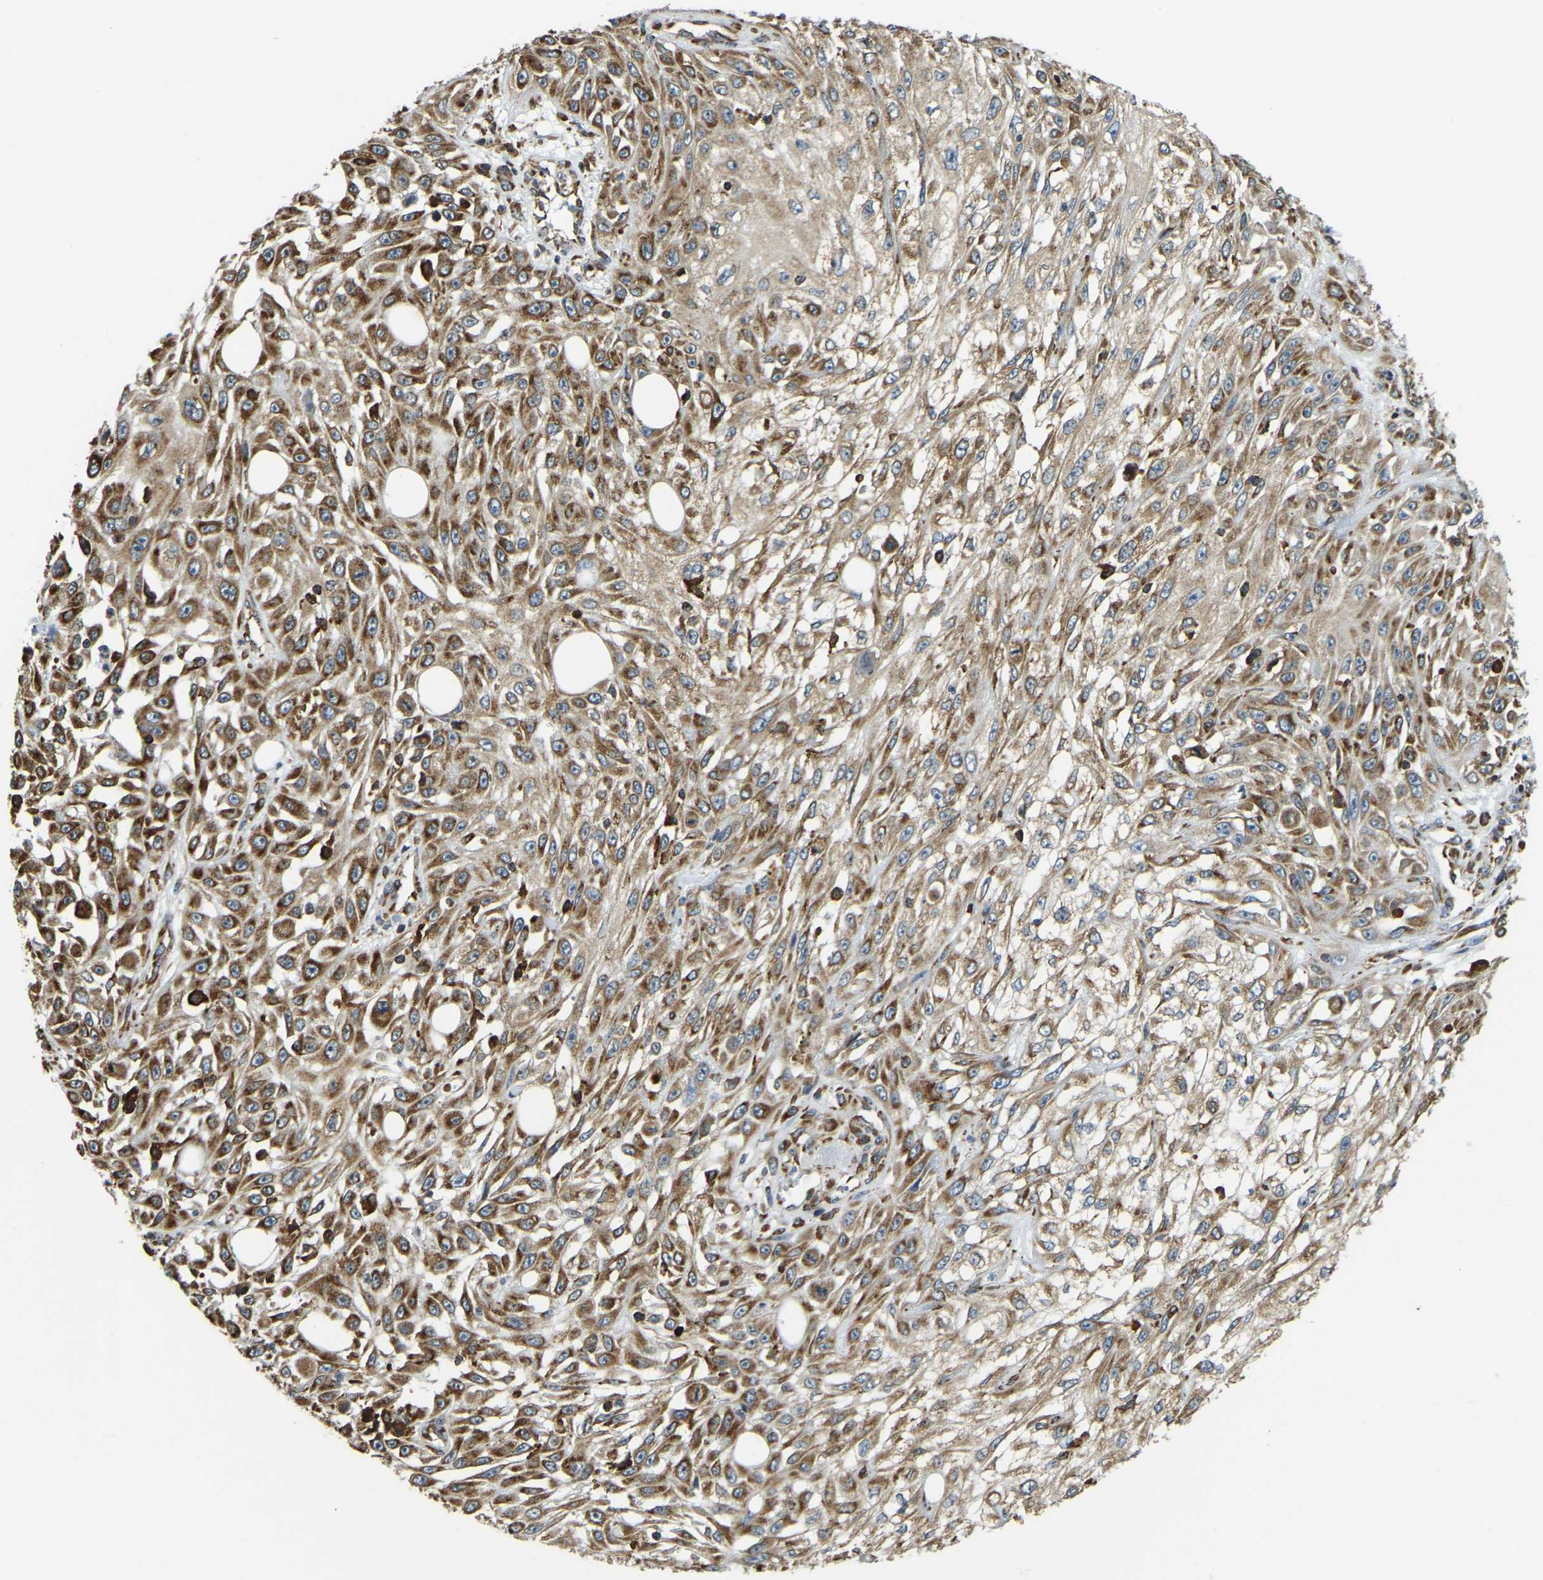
{"staining": {"intensity": "strong", "quantity": ">75%", "location": "cytoplasmic/membranous"}, "tissue": "skin cancer", "cell_type": "Tumor cells", "image_type": "cancer", "snomed": [{"axis": "morphology", "description": "Squamous cell carcinoma, NOS"}, {"axis": "morphology", "description": "Squamous cell carcinoma, metastatic, NOS"}, {"axis": "topography", "description": "Skin"}, {"axis": "topography", "description": "Lymph node"}], "caption": "Protein positivity by immunohistochemistry (IHC) reveals strong cytoplasmic/membranous expression in about >75% of tumor cells in skin squamous cell carcinoma.", "gene": "RNF115", "patient": {"sex": "male", "age": 75}}